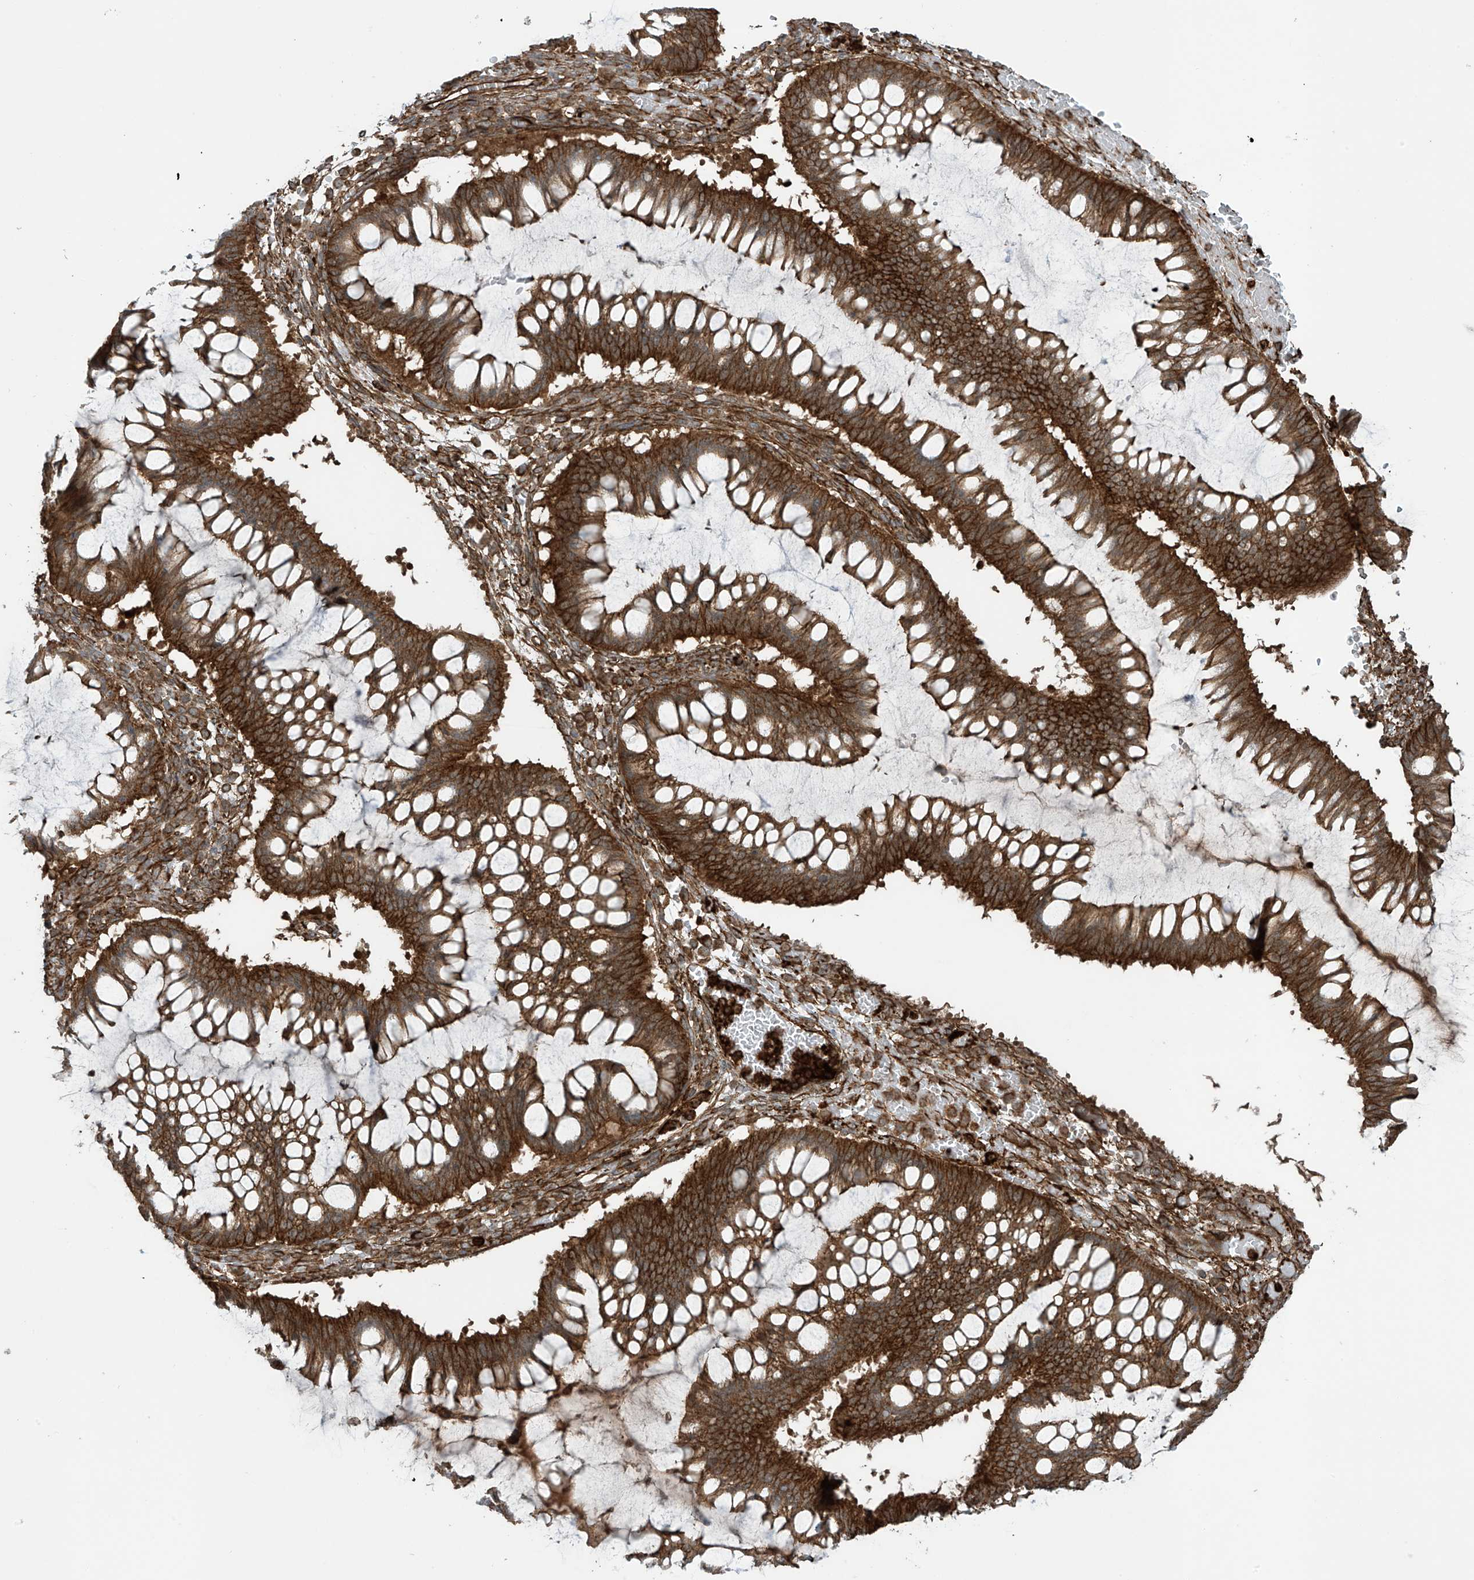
{"staining": {"intensity": "strong", "quantity": ">75%", "location": "cytoplasmic/membranous"}, "tissue": "ovarian cancer", "cell_type": "Tumor cells", "image_type": "cancer", "snomed": [{"axis": "morphology", "description": "Cystadenocarcinoma, mucinous, NOS"}, {"axis": "topography", "description": "Ovary"}], "caption": "A high amount of strong cytoplasmic/membranous positivity is appreciated in about >75% of tumor cells in ovarian cancer (mucinous cystadenocarcinoma) tissue. The staining was performed using DAB (3,3'-diaminobenzidine) to visualize the protein expression in brown, while the nuclei were stained in blue with hematoxylin (Magnification: 20x).", "gene": "SLC9A2", "patient": {"sex": "female", "age": 73}}